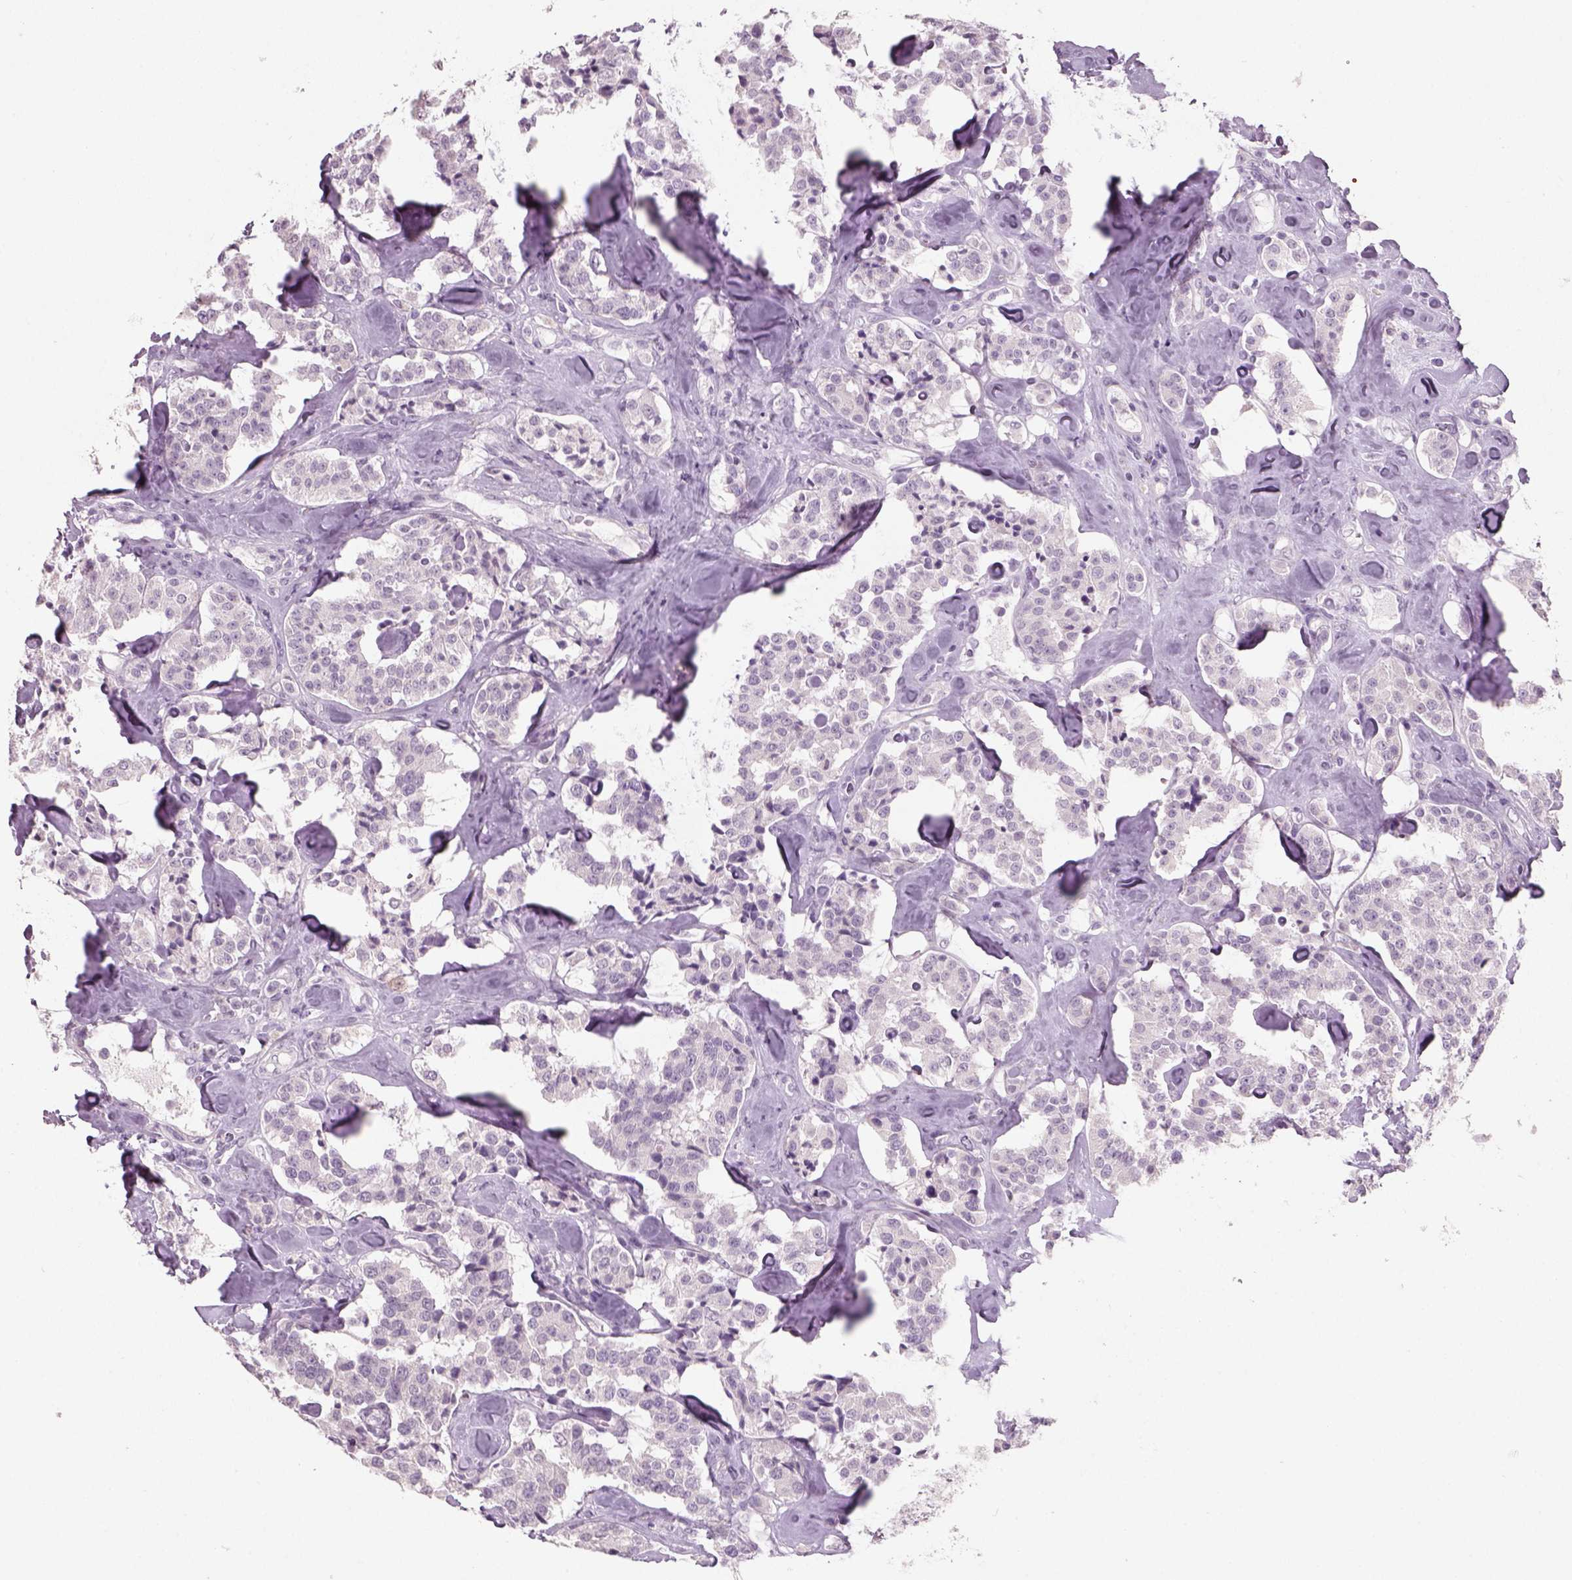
{"staining": {"intensity": "negative", "quantity": "none", "location": "none"}, "tissue": "carcinoid", "cell_type": "Tumor cells", "image_type": "cancer", "snomed": [{"axis": "morphology", "description": "Carcinoid, malignant, NOS"}, {"axis": "topography", "description": "Pancreas"}], "caption": "Human carcinoid stained for a protein using IHC demonstrates no positivity in tumor cells.", "gene": "SLC6A2", "patient": {"sex": "male", "age": 41}}